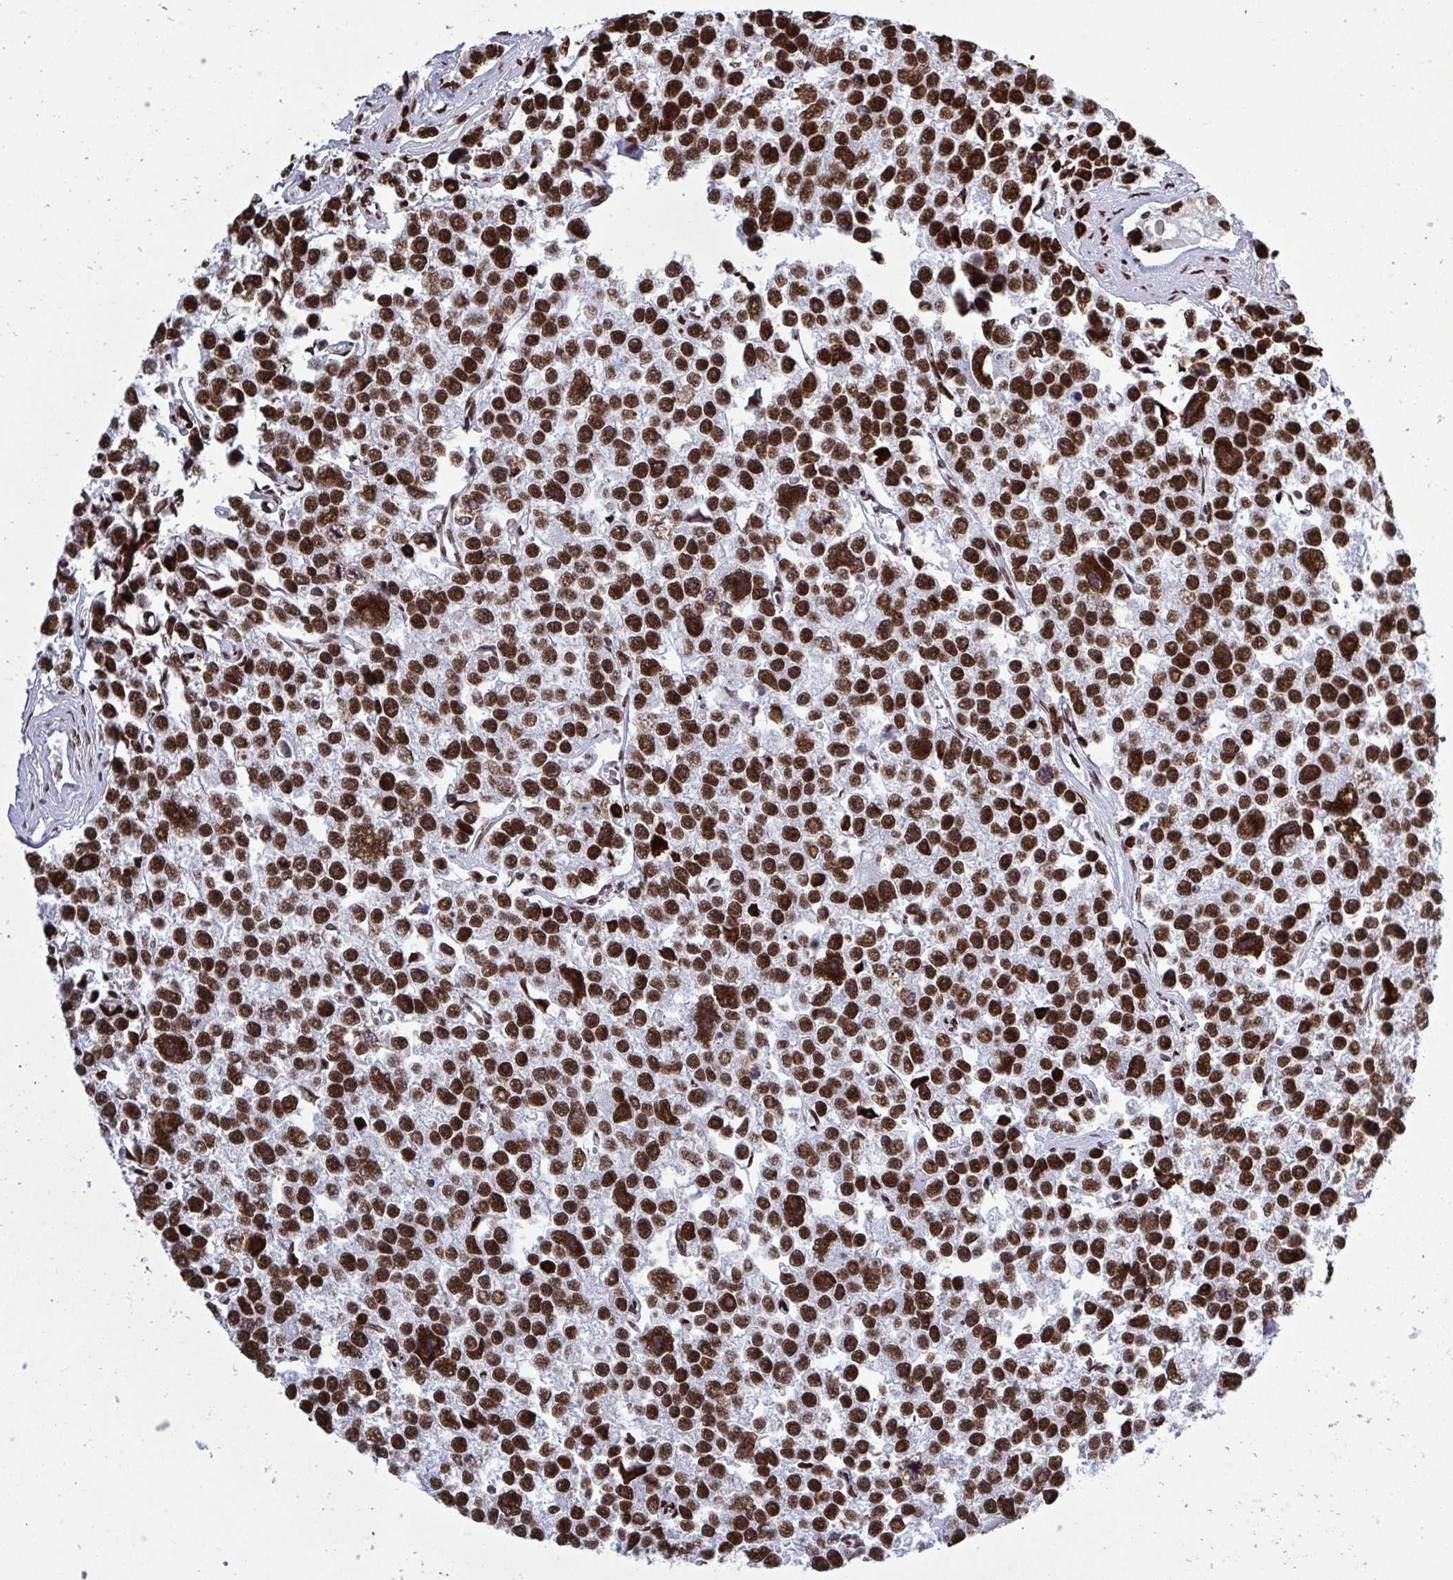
{"staining": {"intensity": "strong", "quantity": ">75%", "location": "nuclear"}, "tissue": "testis cancer", "cell_type": "Tumor cells", "image_type": "cancer", "snomed": [{"axis": "morphology", "description": "Seminoma, NOS"}, {"axis": "topography", "description": "Testis"}], "caption": "Human testis cancer (seminoma) stained for a protein (brown) demonstrates strong nuclear positive positivity in about >75% of tumor cells.", "gene": "ZNF607", "patient": {"sex": "male", "age": 26}}